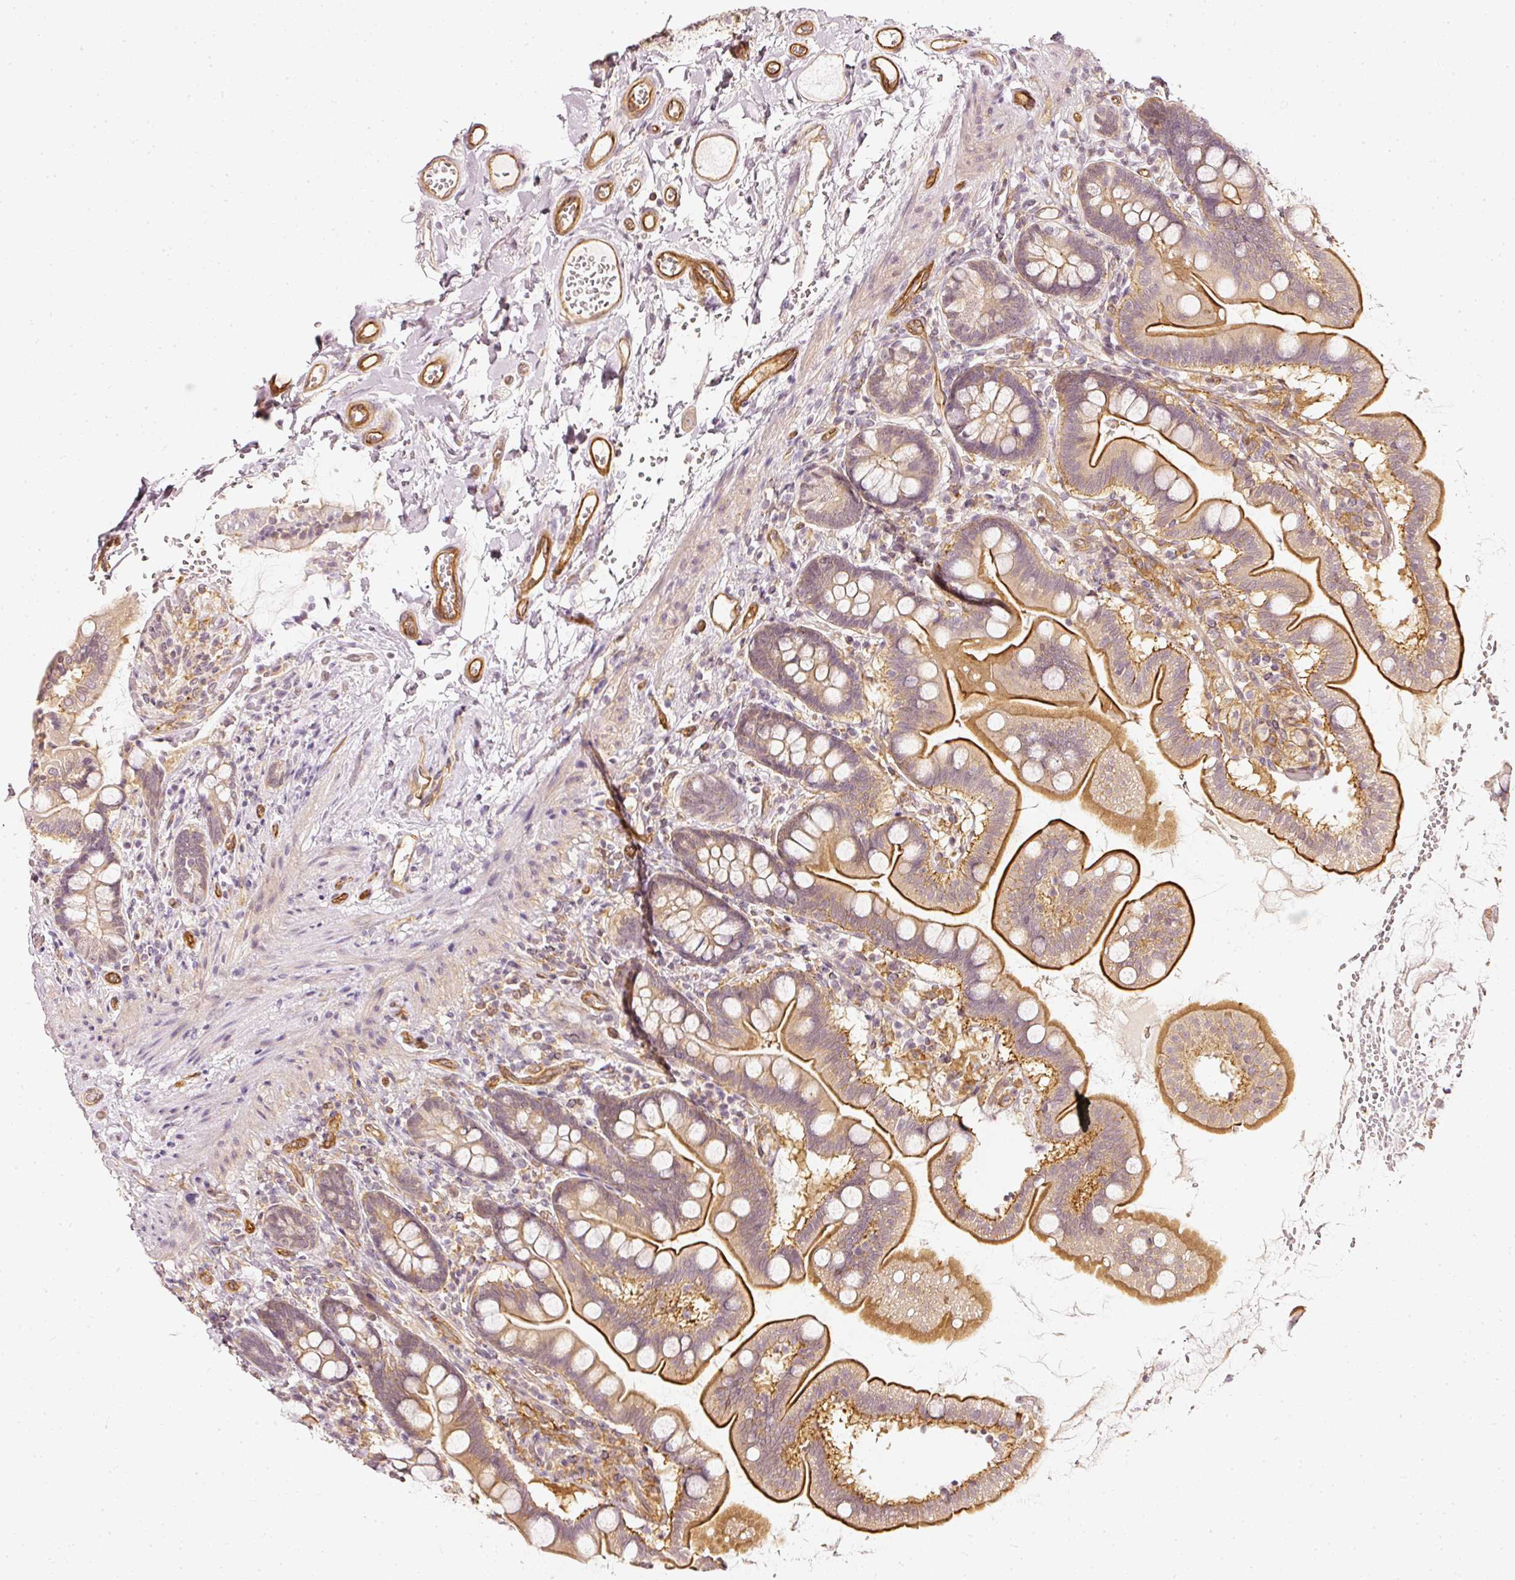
{"staining": {"intensity": "moderate", "quantity": "25%-75%", "location": "cytoplasmic/membranous"}, "tissue": "small intestine", "cell_type": "Glandular cells", "image_type": "normal", "snomed": [{"axis": "morphology", "description": "Normal tissue, NOS"}, {"axis": "topography", "description": "Small intestine"}], "caption": "Immunohistochemical staining of benign small intestine demonstrates medium levels of moderate cytoplasmic/membranous staining in approximately 25%-75% of glandular cells.", "gene": "DRD2", "patient": {"sex": "female", "age": 64}}